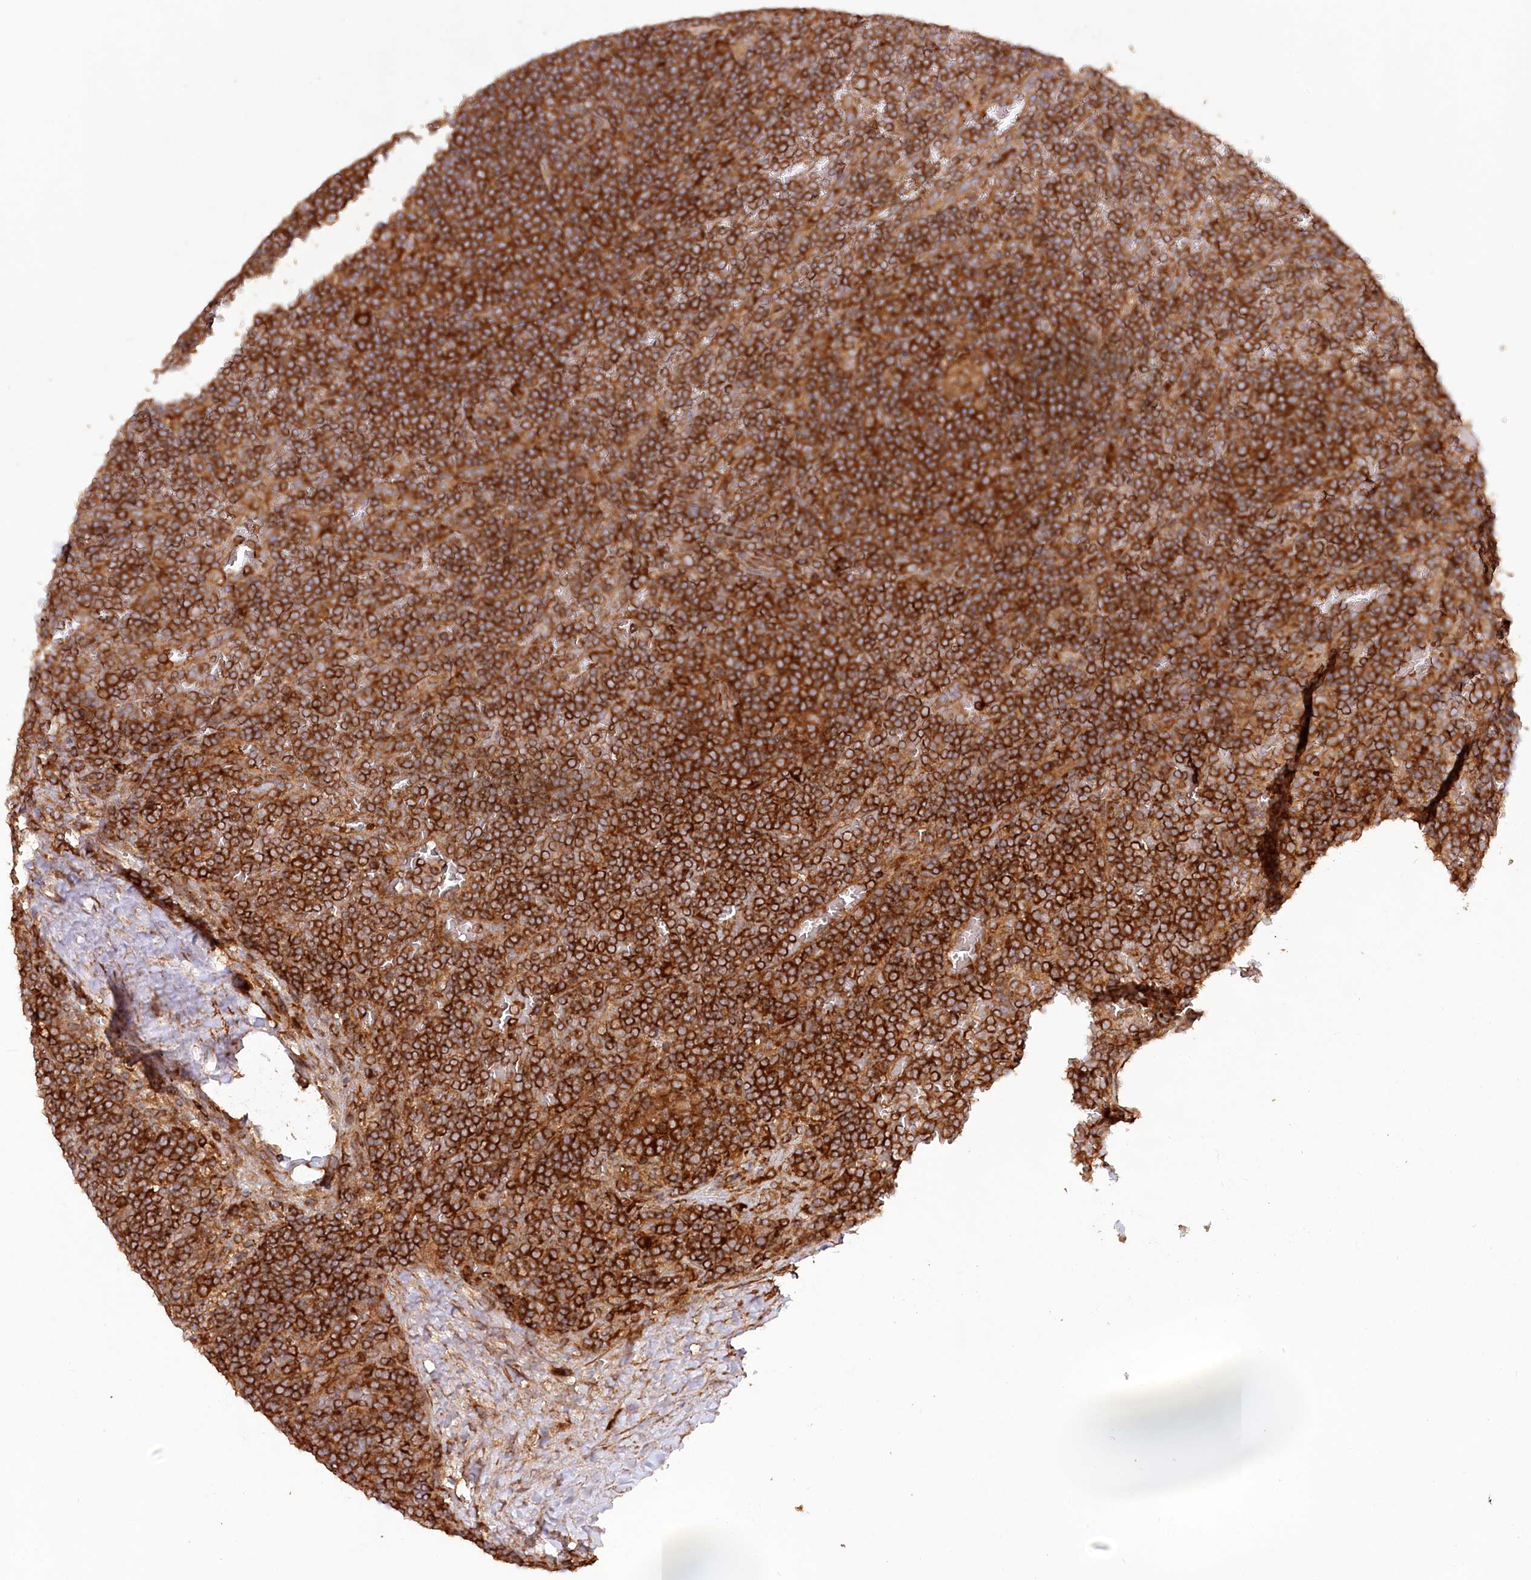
{"staining": {"intensity": "strong", "quantity": ">75%", "location": "cytoplasmic/membranous"}, "tissue": "lymphoma", "cell_type": "Tumor cells", "image_type": "cancer", "snomed": [{"axis": "morphology", "description": "Malignant lymphoma, non-Hodgkin's type, Low grade"}, {"axis": "topography", "description": "Spleen"}], "caption": "Immunohistochemical staining of human lymphoma reveals high levels of strong cytoplasmic/membranous protein expression in approximately >75% of tumor cells.", "gene": "PAIP2", "patient": {"sex": "female", "age": 19}}